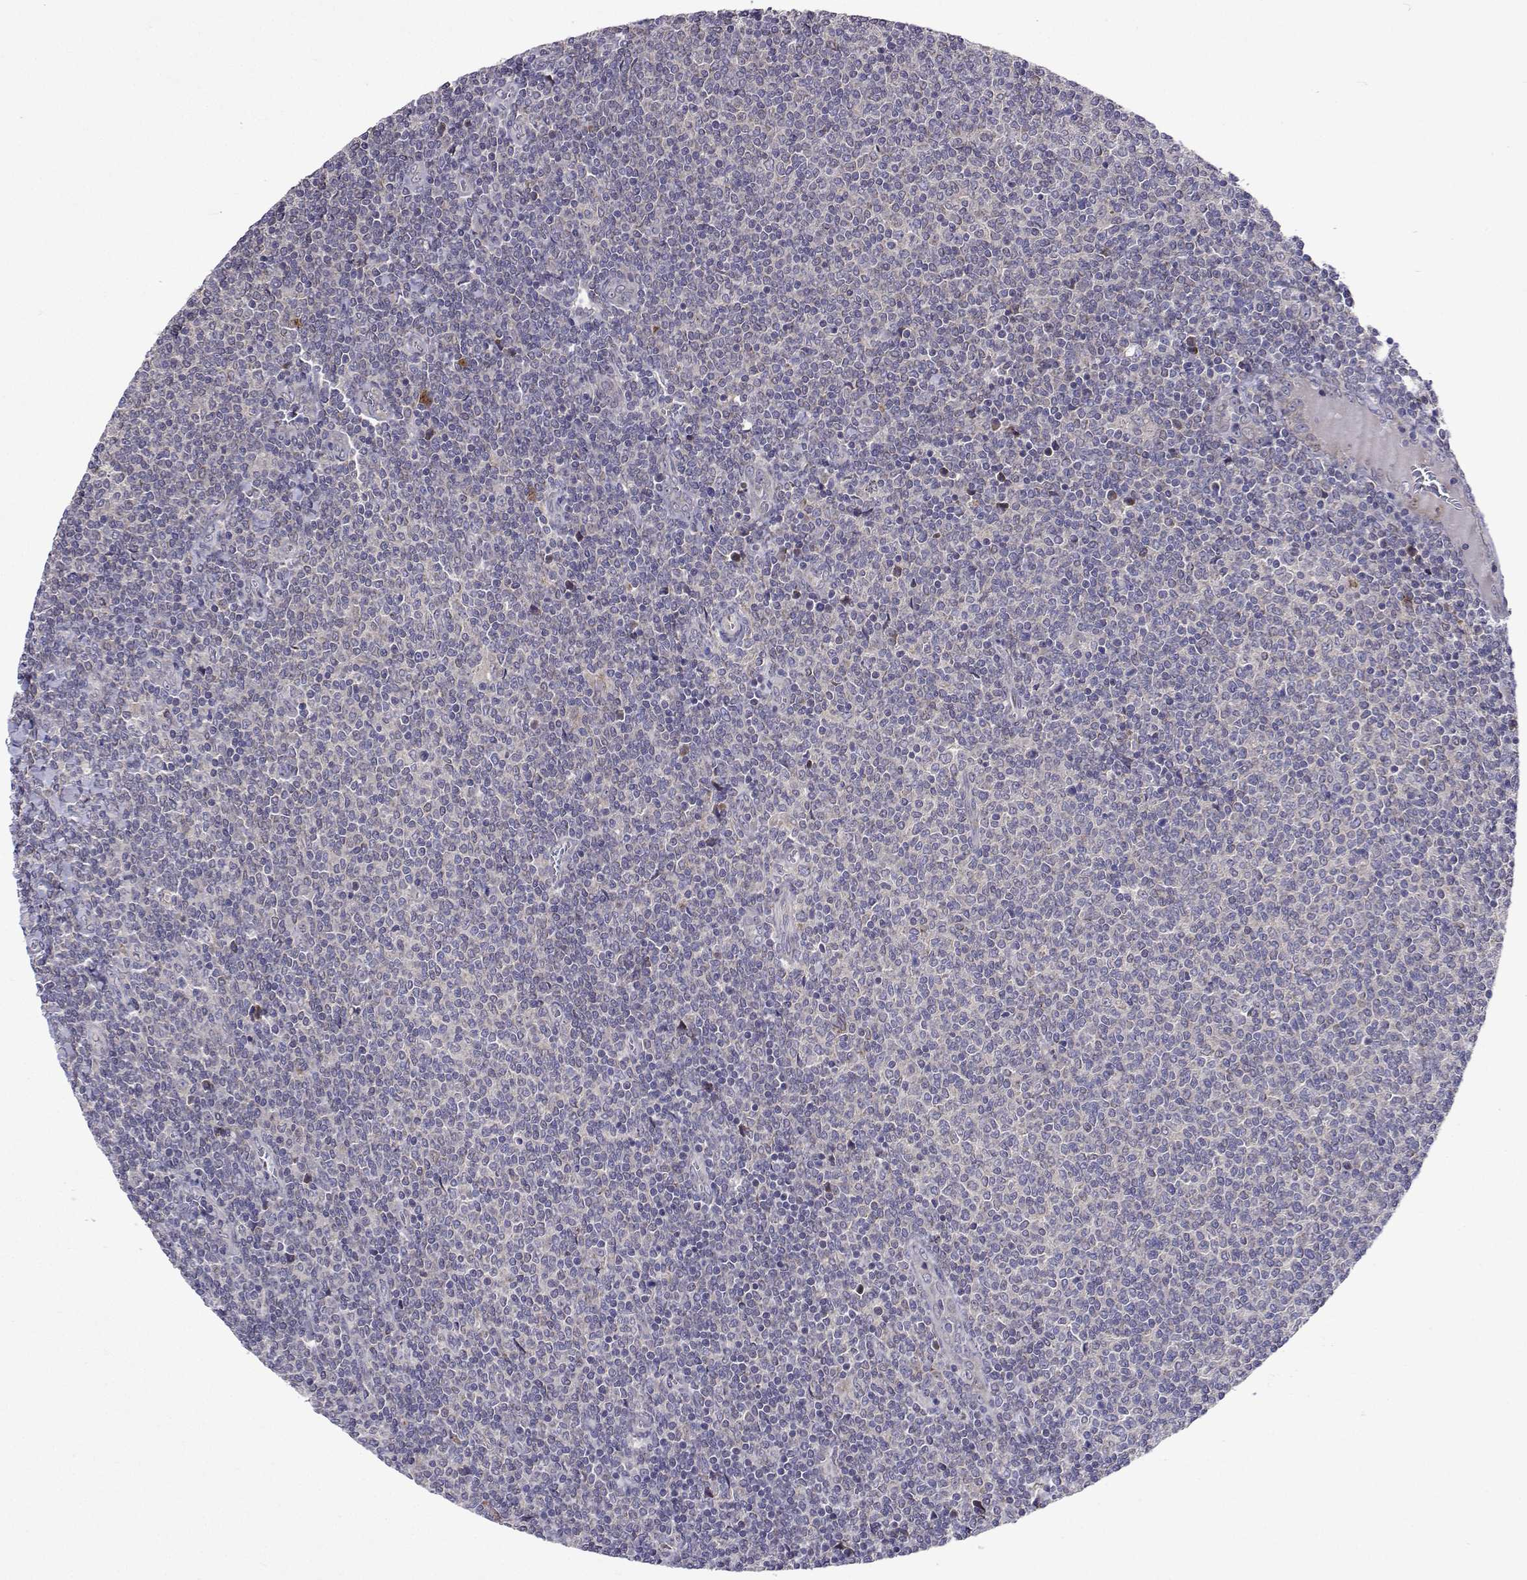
{"staining": {"intensity": "negative", "quantity": "none", "location": "none"}, "tissue": "lymphoma", "cell_type": "Tumor cells", "image_type": "cancer", "snomed": [{"axis": "morphology", "description": "Malignant lymphoma, non-Hodgkin's type, Low grade"}, {"axis": "topography", "description": "Lymph node"}], "caption": "Lymphoma was stained to show a protein in brown. There is no significant expression in tumor cells.", "gene": "TARBP2", "patient": {"sex": "male", "age": 52}}